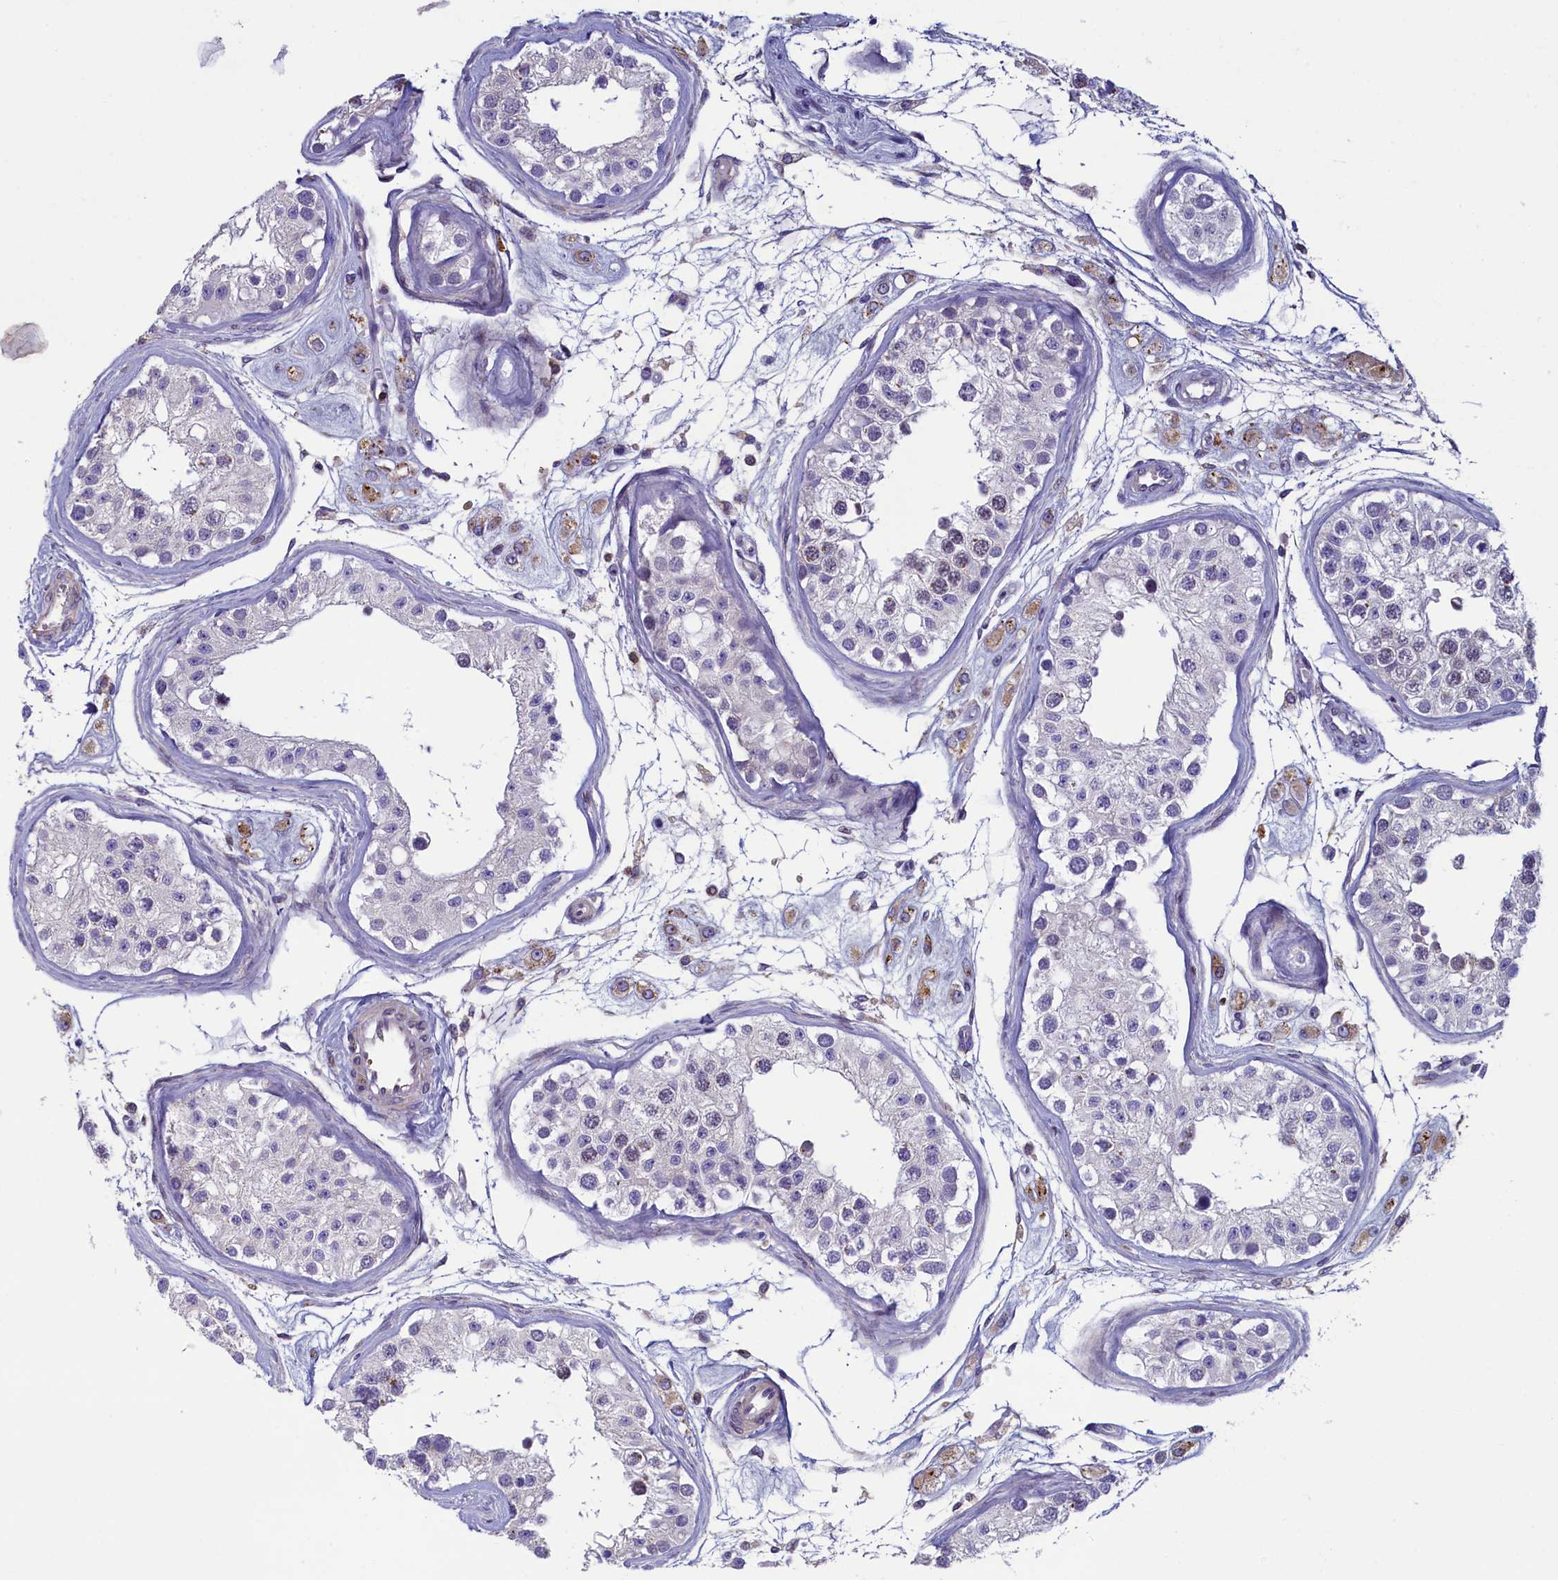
{"staining": {"intensity": "weak", "quantity": "<25%", "location": "nuclear"}, "tissue": "testis", "cell_type": "Cells in seminiferous ducts", "image_type": "normal", "snomed": [{"axis": "morphology", "description": "Normal tissue, NOS"}, {"axis": "morphology", "description": "Adenocarcinoma, metastatic, NOS"}, {"axis": "topography", "description": "Testis"}], "caption": "This micrograph is of normal testis stained with IHC to label a protein in brown with the nuclei are counter-stained blue. There is no positivity in cells in seminiferous ducts. (Stains: DAB (3,3'-diaminobenzidine) immunohistochemistry (IHC) with hematoxylin counter stain, Microscopy: brightfield microscopy at high magnification).", "gene": "TRAF3IP3", "patient": {"sex": "male", "age": 26}}